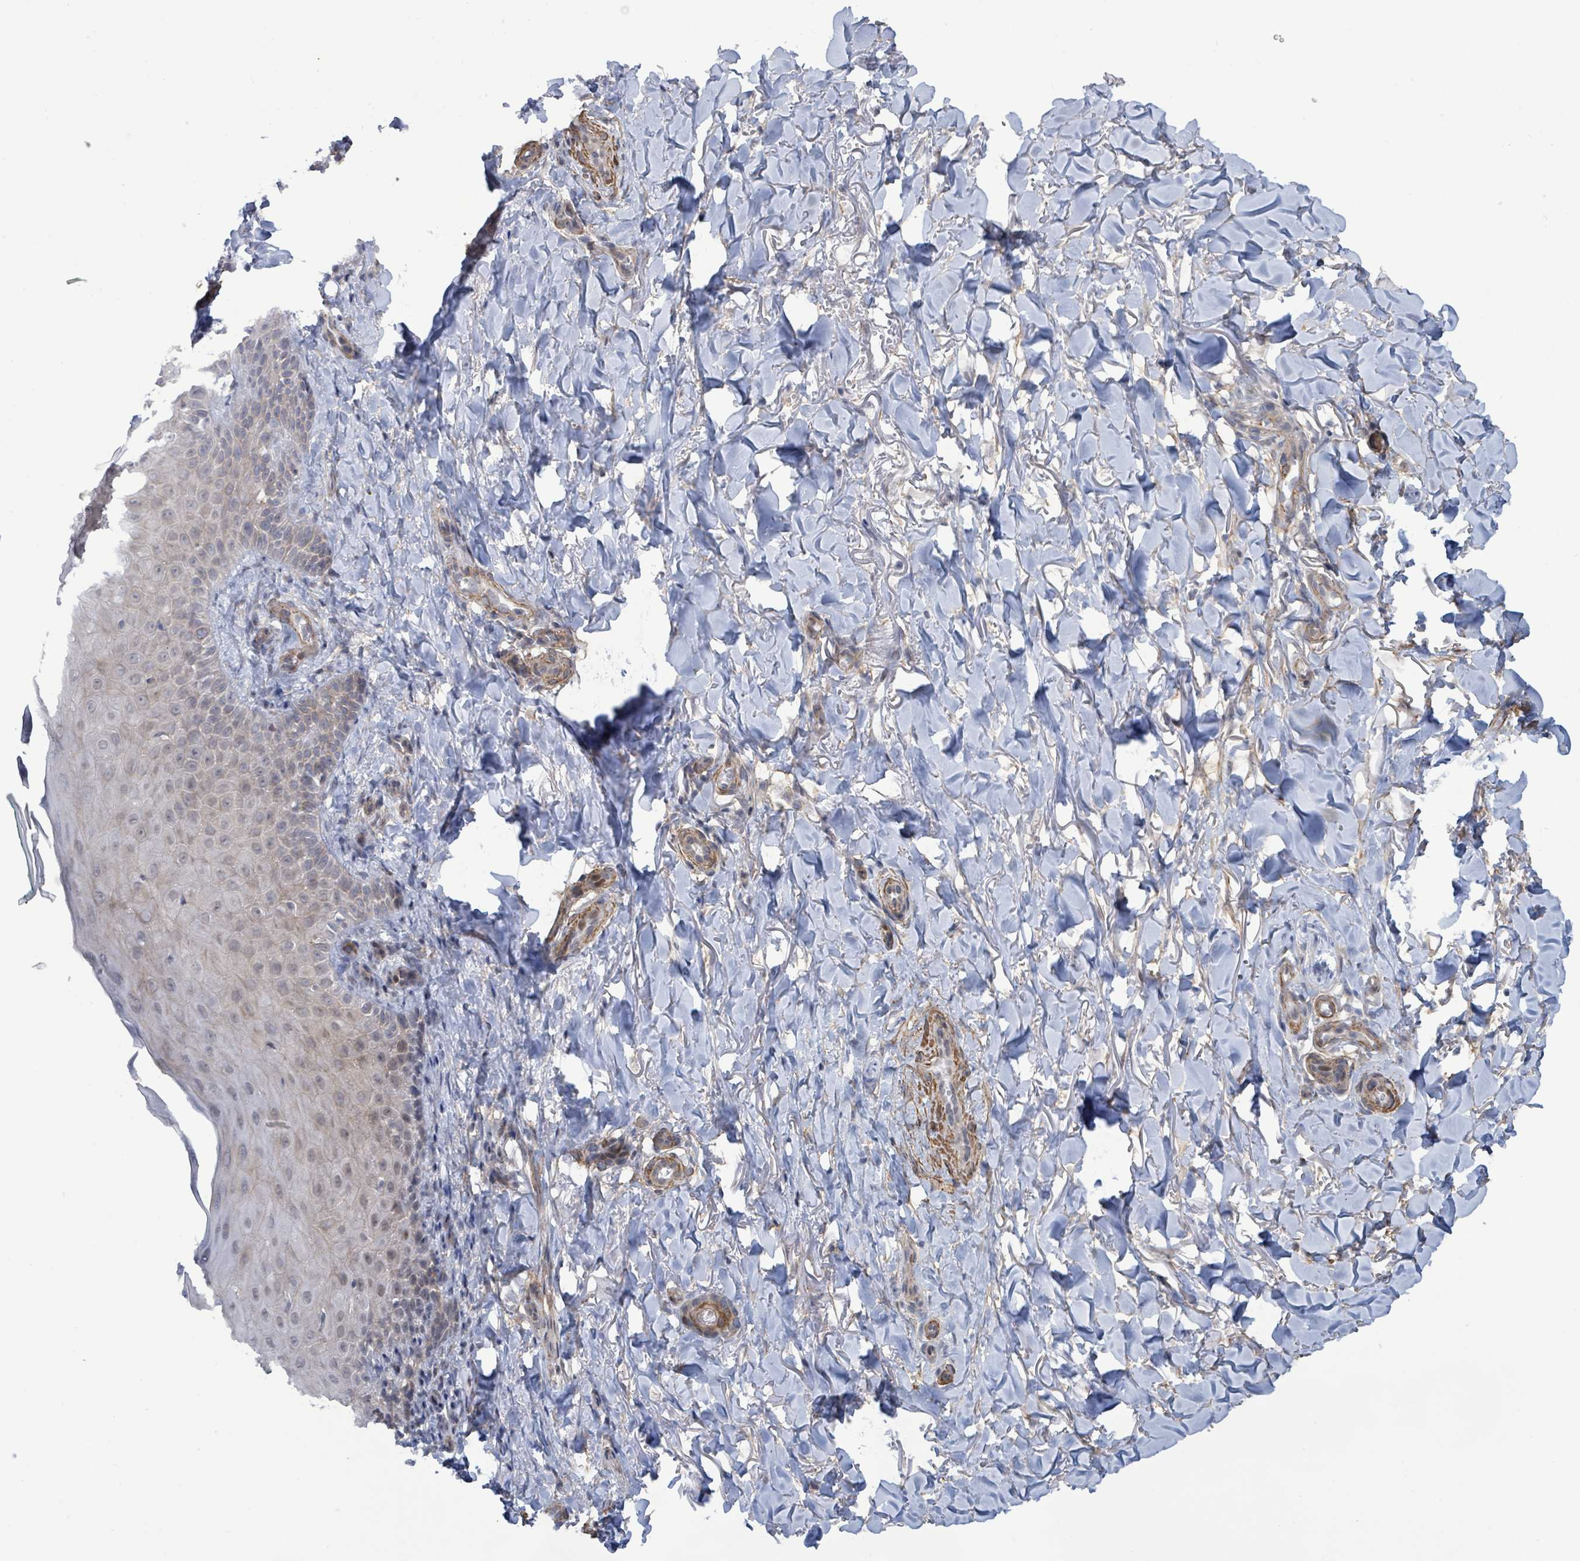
{"staining": {"intensity": "negative", "quantity": "none", "location": "none"}, "tissue": "skin", "cell_type": "Fibroblasts", "image_type": "normal", "snomed": [{"axis": "morphology", "description": "Normal tissue, NOS"}, {"axis": "topography", "description": "Skin"}], "caption": "Immunohistochemistry photomicrograph of unremarkable skin: skin stained with DAB demonstrates no significant protein staining in fibroblasts. The staining is performed using DAB brown chromogen with nuclei counter-stained in using hematoxylin.", "gene": "DMRTC1B", "patient": {"sex": "male", "age": 81}}